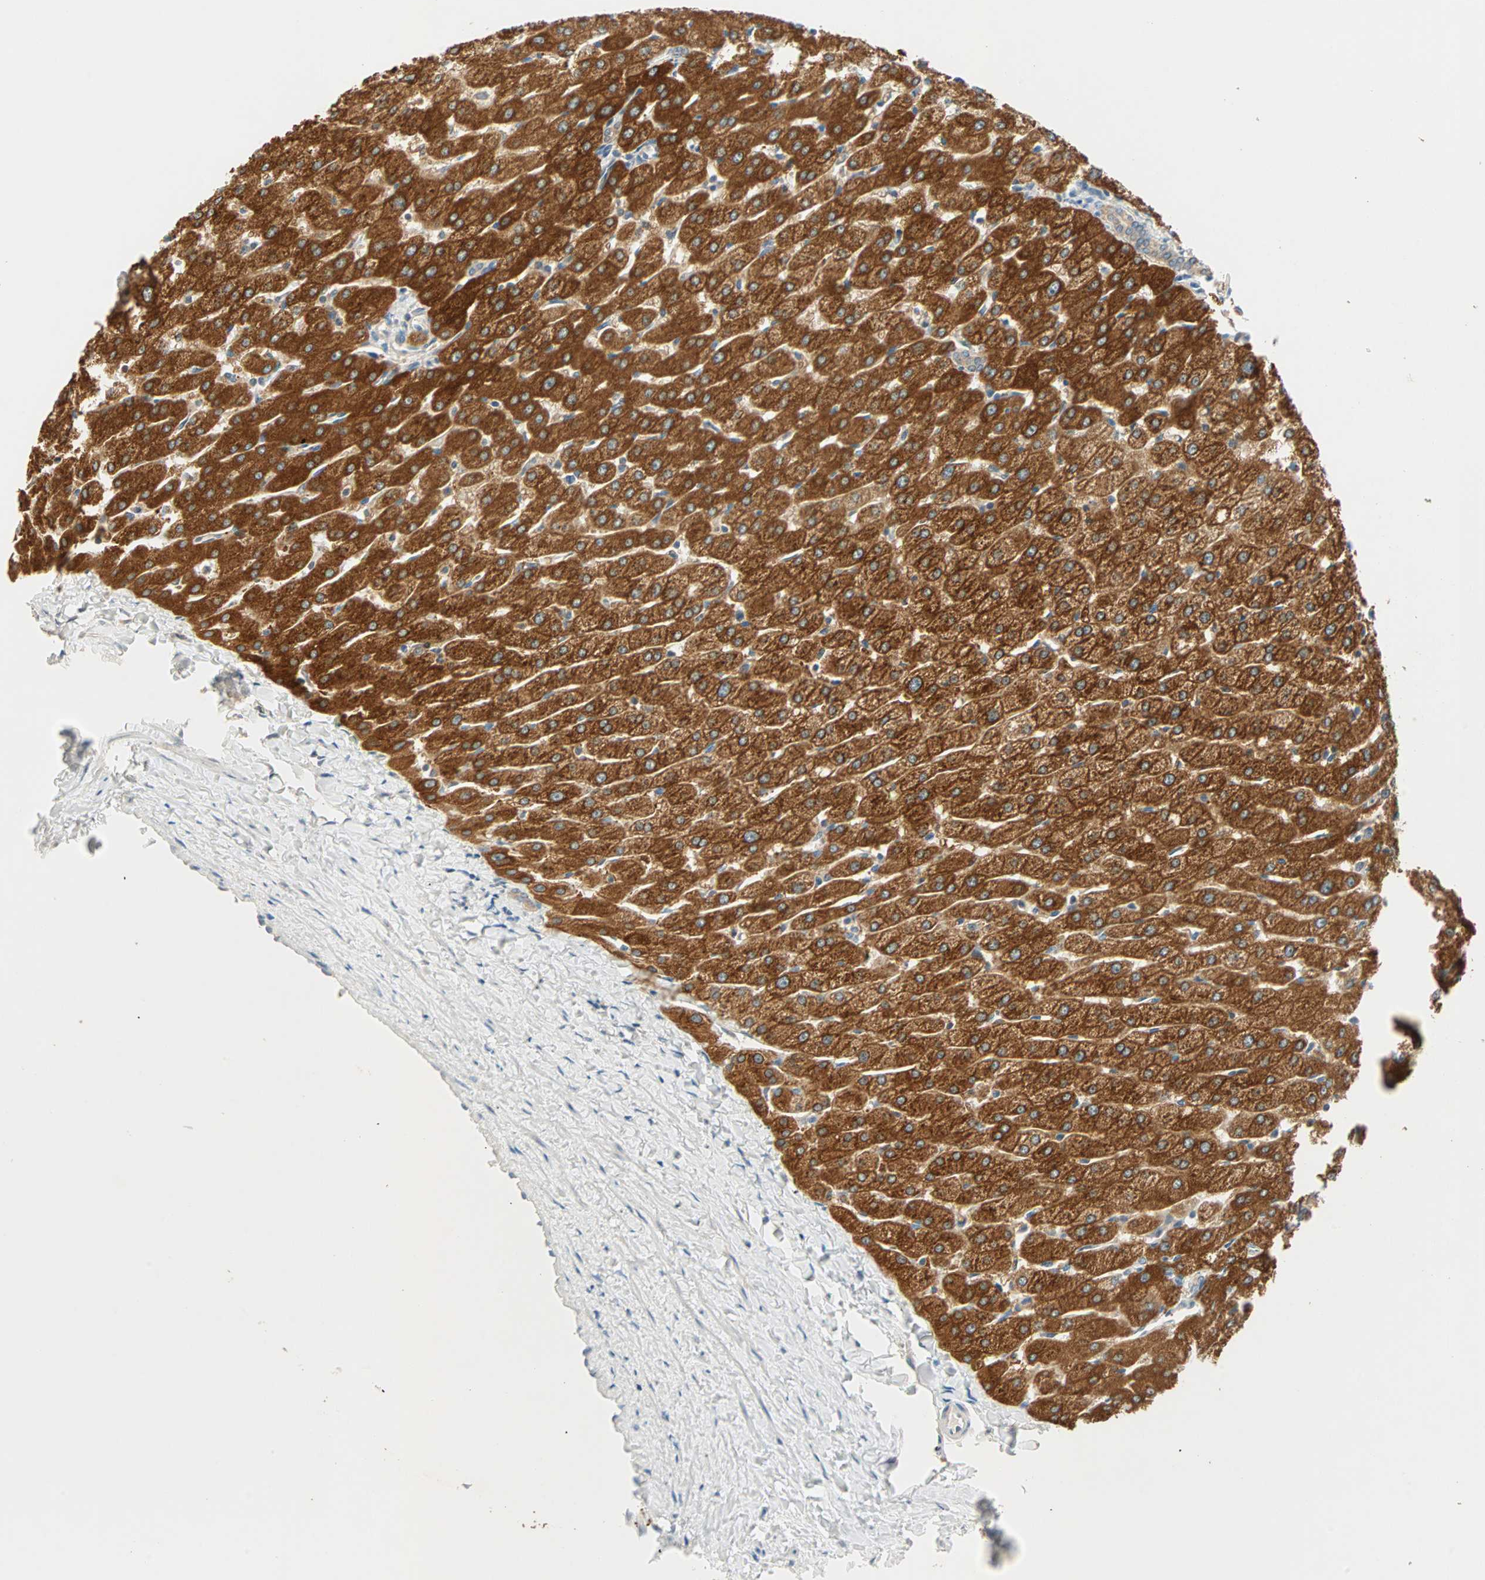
{"staining": {"intensity": "weak", "quantity": ">75%", "location": "cytoplasmic/membranous"}, "tissue": "liver", "cell_type": "Cholangiocytes", "image_type": "normal", "snomed": [{"axis": "morphology", "description": "Normal tissue, NOS"}, {"axis": "morphology", "description": "Fibrosis, NOS"}, {"axis": "topography", "description": "Liver"}], "caption": "A low amount of weak cytoplasmic/membranous staining is identified in about >75% of cholangiocytes in unremarkable liver.", "gene": "RAD18", "patient": {"sex": "female", "age": 29}}